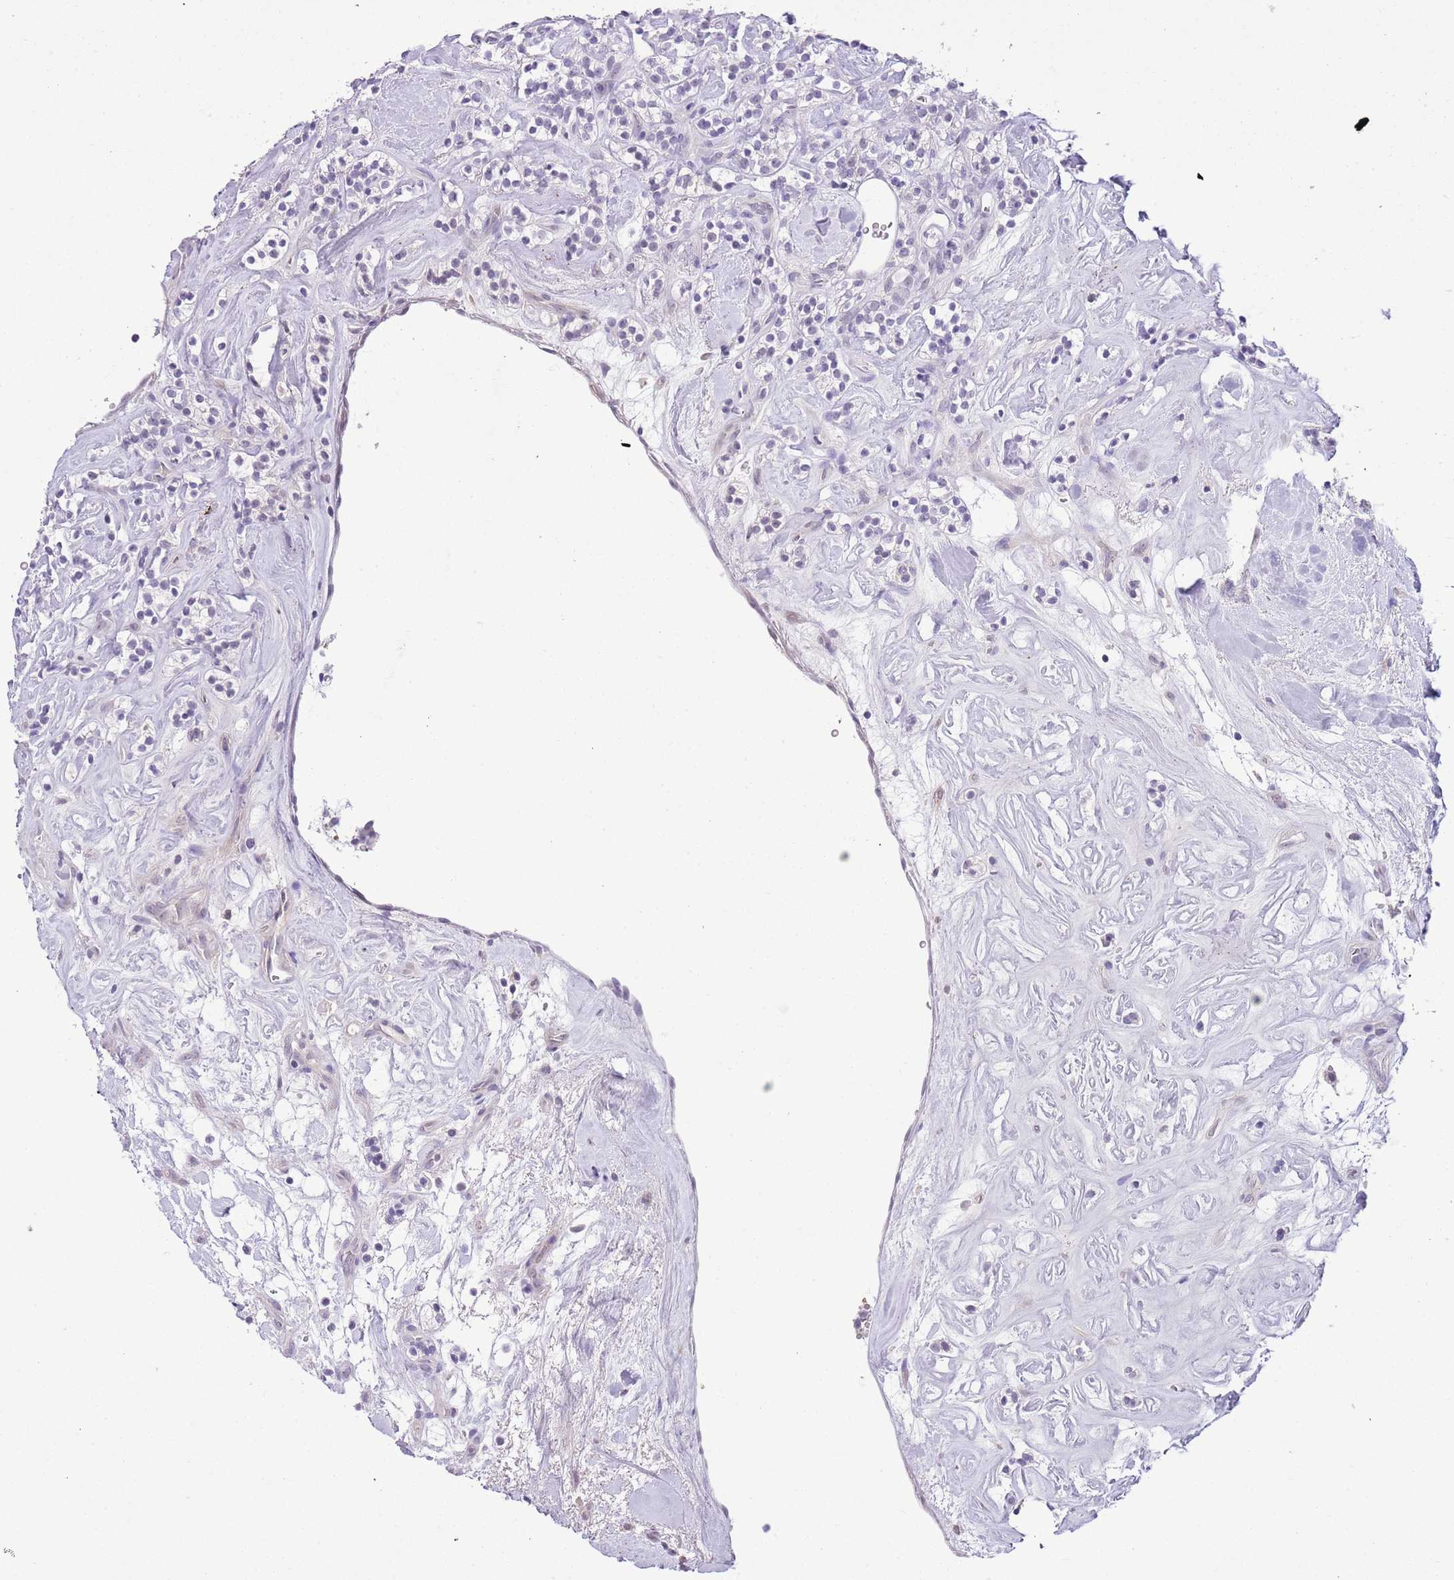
{"staining": {"intensity": "negative", "quantity": "none", "location": "none"}, "tissue": "renal cancer", "cell_type": "Tumor cells", "image_type": "cancer", "snomed": [{"axis": "morphology", "description": "Adenocarcinoma, NOS"}, {"axis": "topography", "description": "Kidney"}], "caption": "High power microscopy photomicrograph of an IHC micrograph of renal adenocarcinoma, revealing no significant staining in tumor cells.", "gene": "MIDN", "patient": {"sex": "male", "age": 77}}